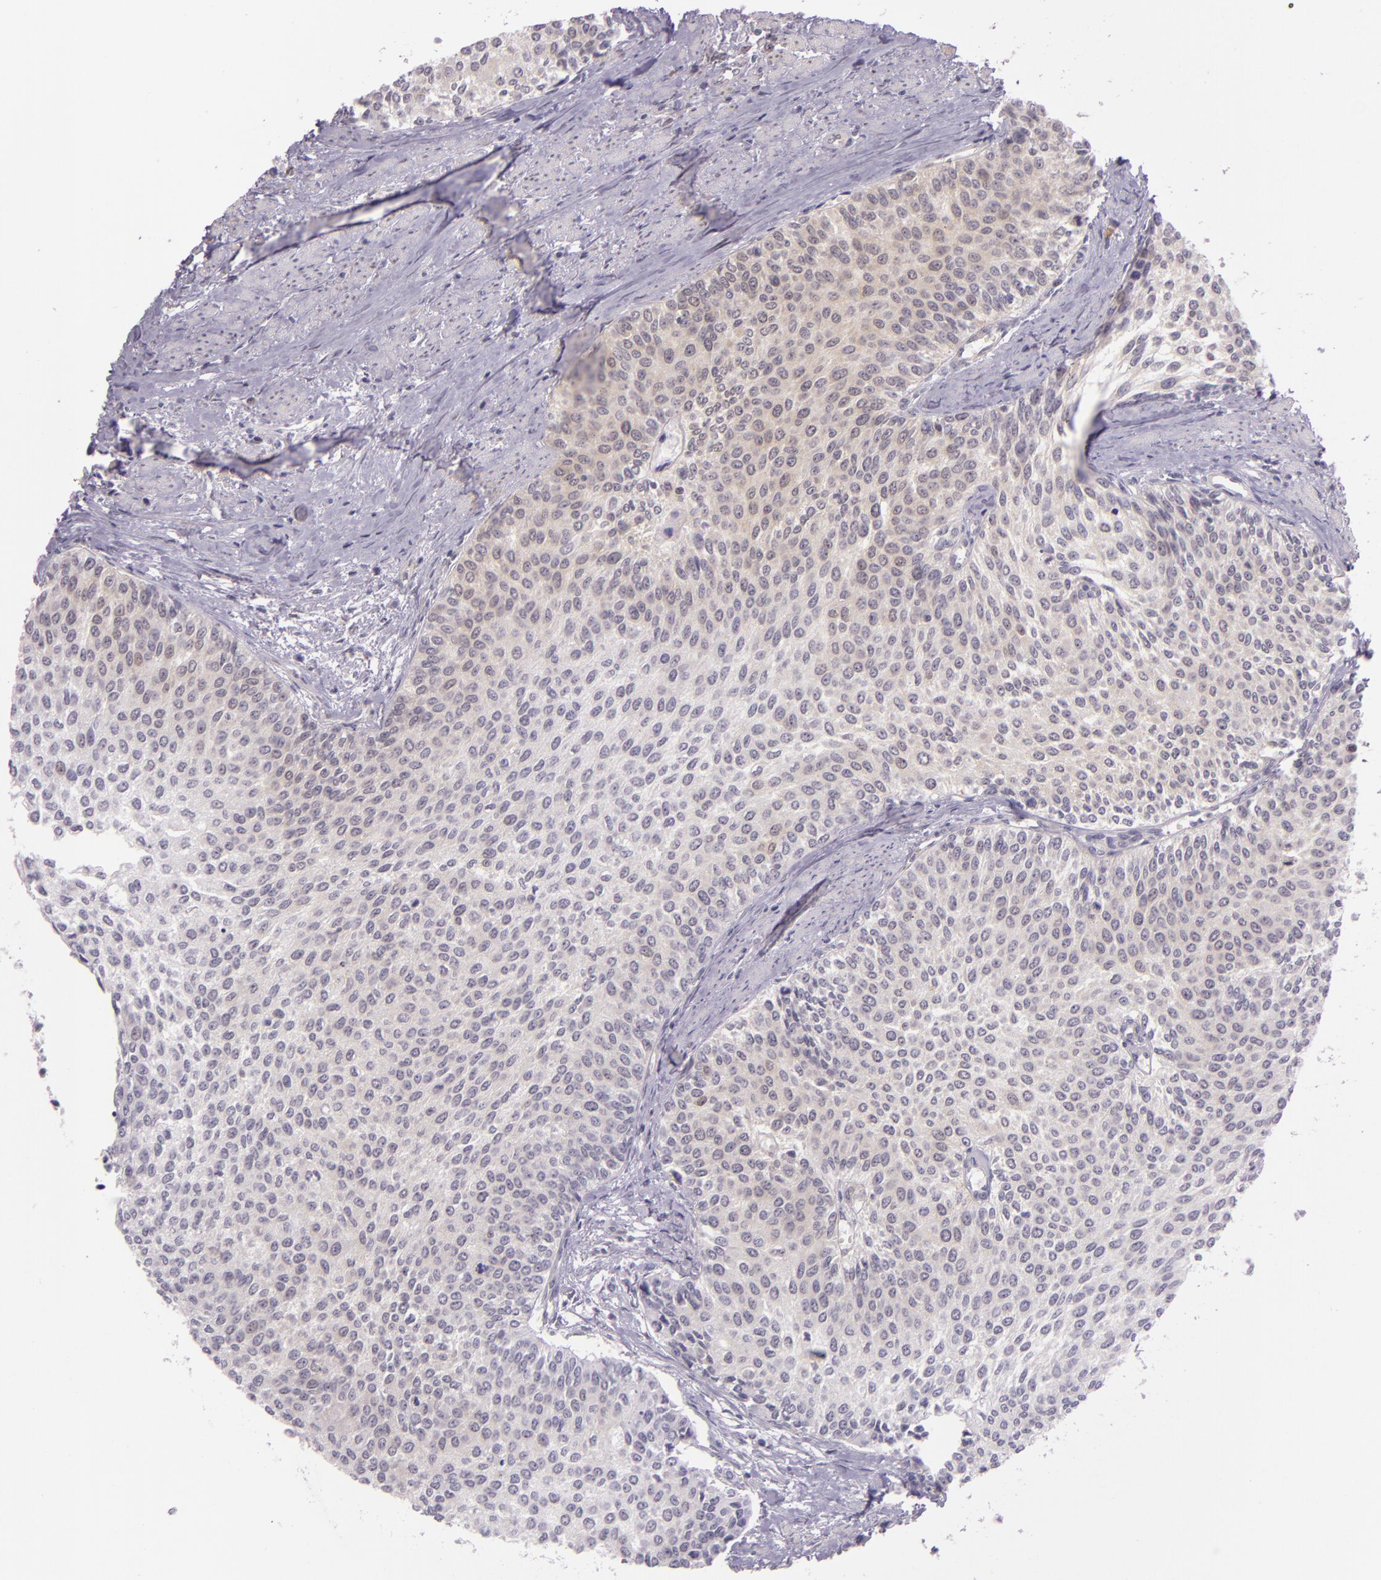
{"staining": {"intensity": "weak", "quantity": "25%-75%", "location": "cytoplasmic/membranous"}, "tissue": "urothelial cancer", "cell_type": "Tumor cells", "image_type": "cancer", "snomed": [{"axis": "morphology", "description": "Urothelial carcinoma, Low grade"}, {"axis": "topography", "description": "Urinary bladder"}], "caption": "Urothelial cancer was stained to show a protein in brown. There is low levels of weak cytoplasmic/membranous staining in approximately 25%-75% of tumor cells.", "gene": "HSPA8", "patient": {"sex": "female", "age": 73}}